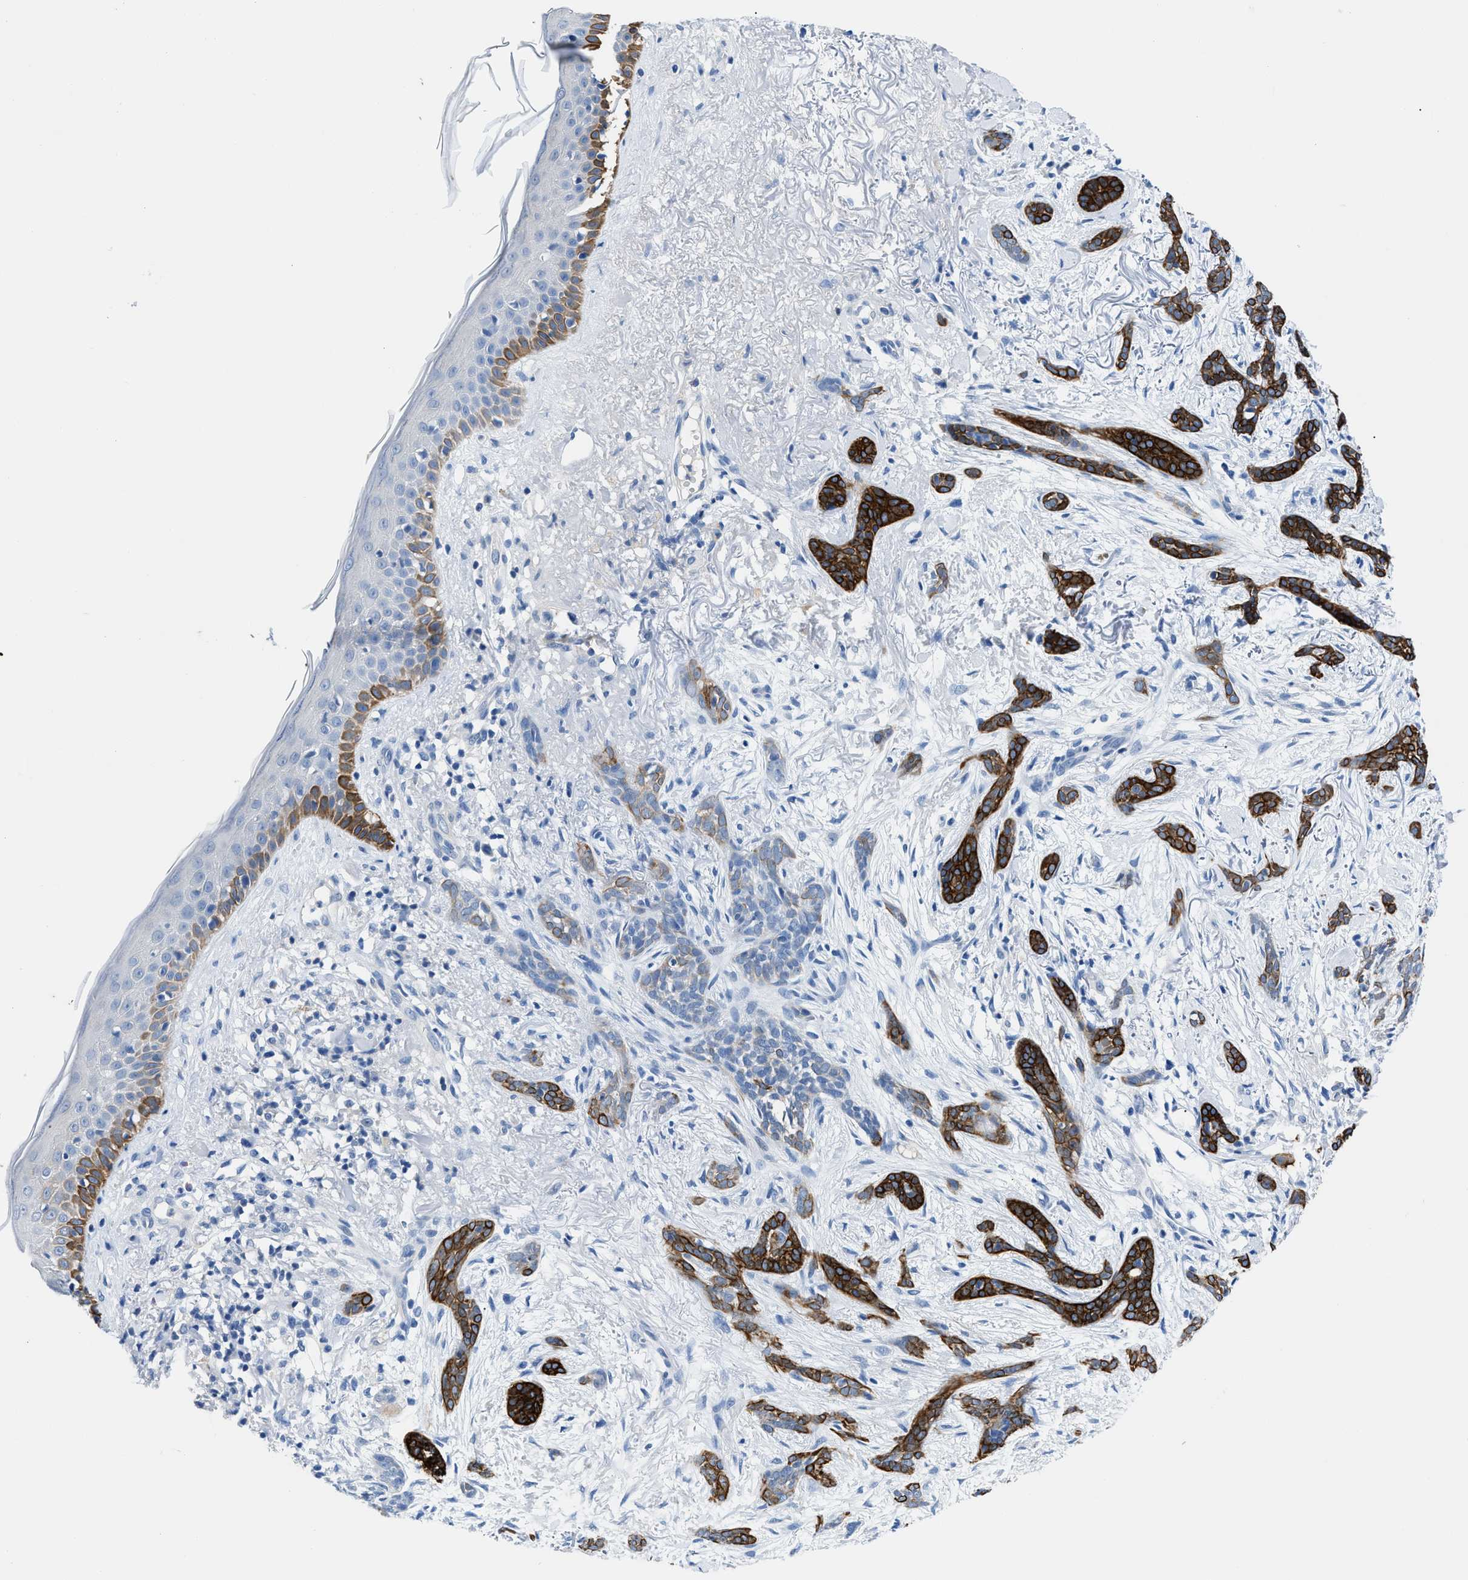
{"staining": {"intensity": "strong", "quantity": "25%-75%", "location": "cytoplasmic/membranous"}, "tissue": "skin cancer", "cell_type": "Tumor cells", "image_type": "cancer", "snomed": [{"axis": "morphology", "description": "Basal cell carcinoma"}, {"axis": "morphology", "description": "Adnexal tumor, benign"}, {"axis": "topography", "description": "Skin"}], "caption": "Immunohistochemical staining of human skin benign adnexal tumor exhibits high levels of strong cytoplasmic/membranous protein staining in approximately 25%-75% of tumor cells. The staining was performed using DAB to visualize the protein expression in brown, while the nuclei were stained in blue with hematoxylin (Magnification: 20x).", "gene": "SLC10A6", "patient": {"sex": "female", "age": 42}}